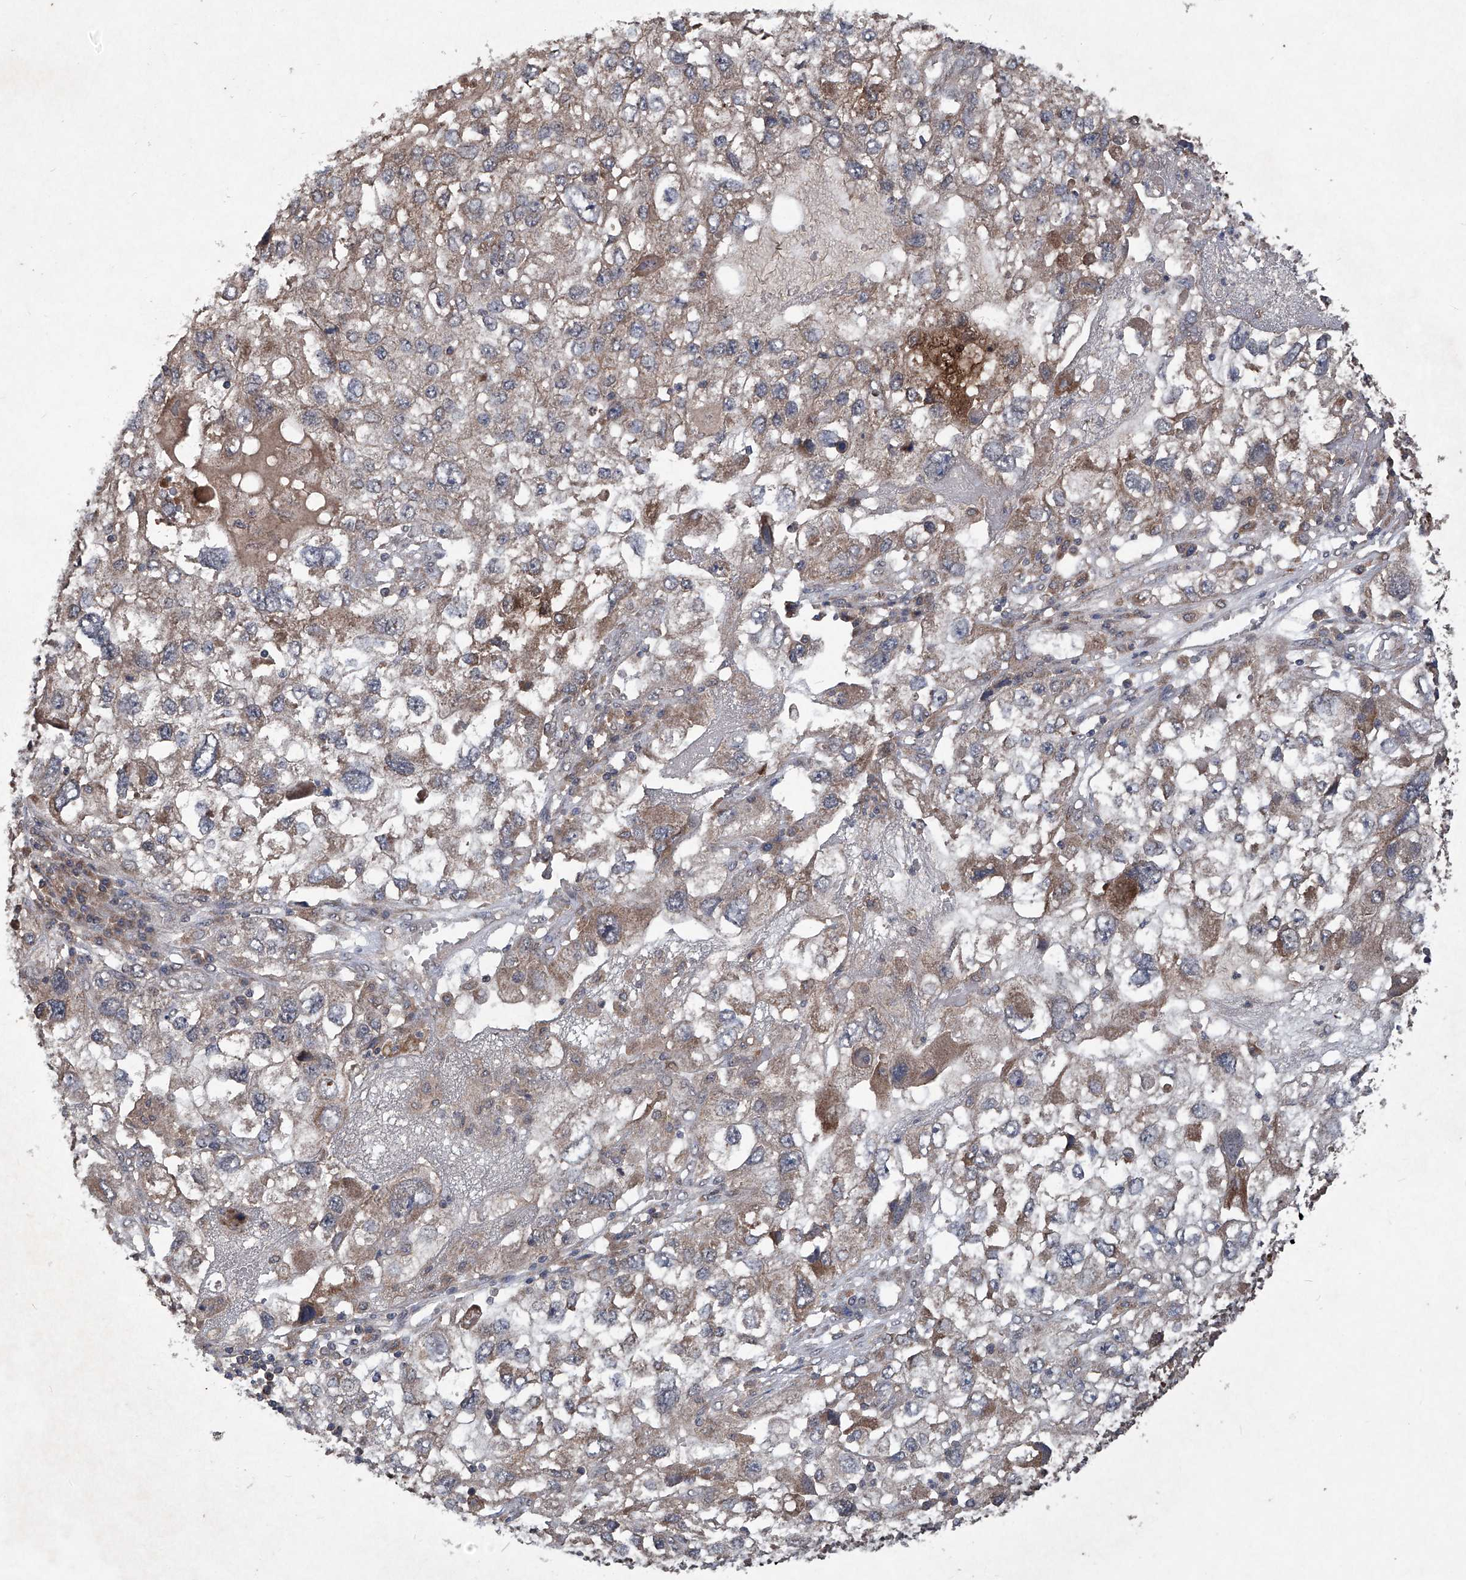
{"staining": {"intensity": "moderate", "quantity": "25%-75%", "location": "cytoplasmic/membranous"}, "tissue": "endometrial cancer", "cell_type": "Tumor cells", "image_type": "cancer", "snomed": [{"axis": "morphology", "description": "Adenocarcinoma, NOS"}, {"axis": "topography", "description": "Endometrium"}], "caption": "Immunohistochemistry of endometrial adenocarcinoma displays medium levels of moderate cytoplasmic/membranous expression in approximately 25%-75% of tumor cells.", "gene": "SUMF2", "patient": {"sex": "female", "age": 49}}